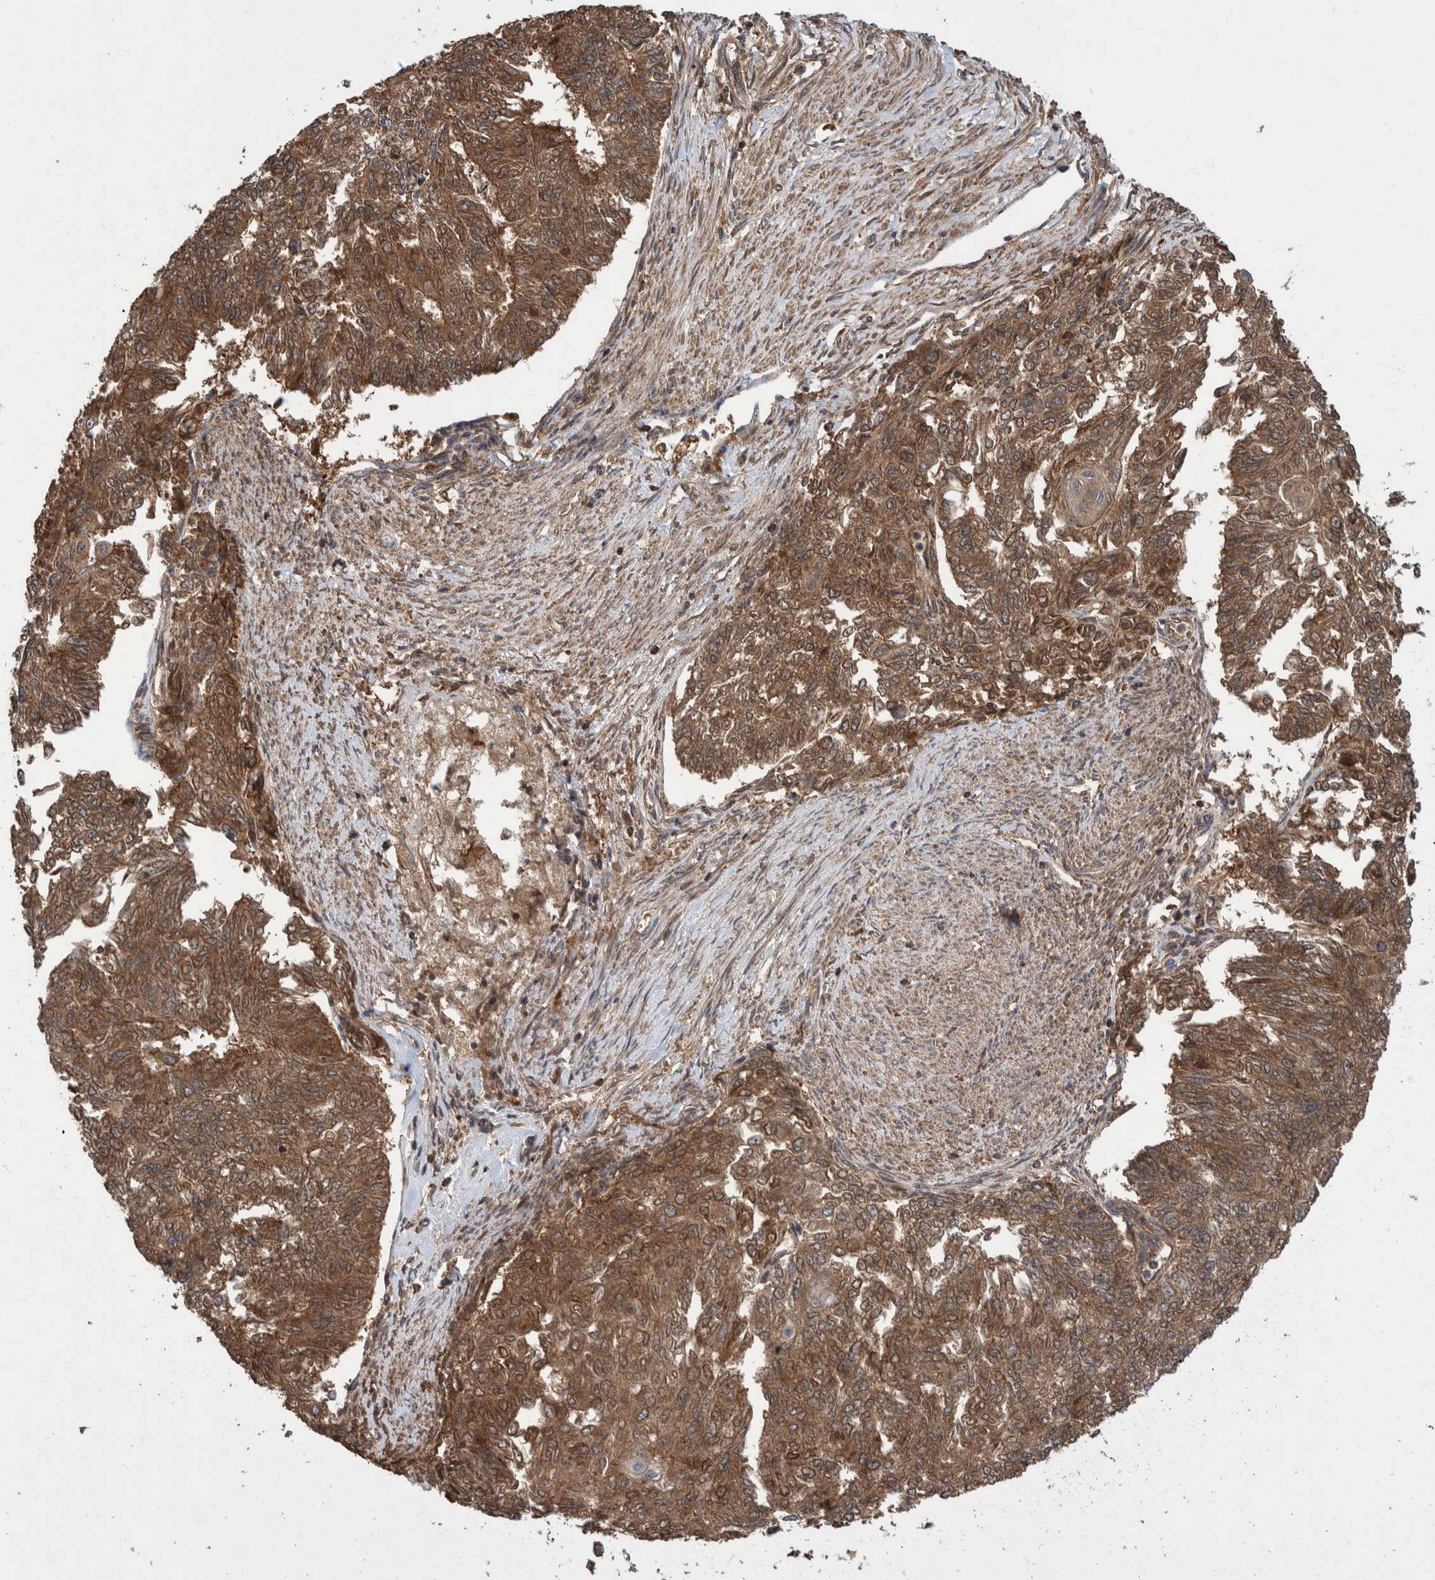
{"staining": {"intensity": "moderate", "quantity": ">75%", "location": "cytoplasmic/membranous"}, "tissue": "endometrial cancer", "cell_type": "Tumor cells", "image_type": "cancer", "snomed": [{"axis": "morphology", "description": "Adenocarcinoma, NOS"}, {"axis": "topography", "description": "Endometrium"}], "caption": "There is medium levels of moderate cytoplasmic/membranous expression in tumor cells of endometrial cancer (adenocarcinoma), as demonstrated by immunohistochemical staining (brown color).", "gene": "VBP1", "patient": {"sex": "female", "age": 32}}